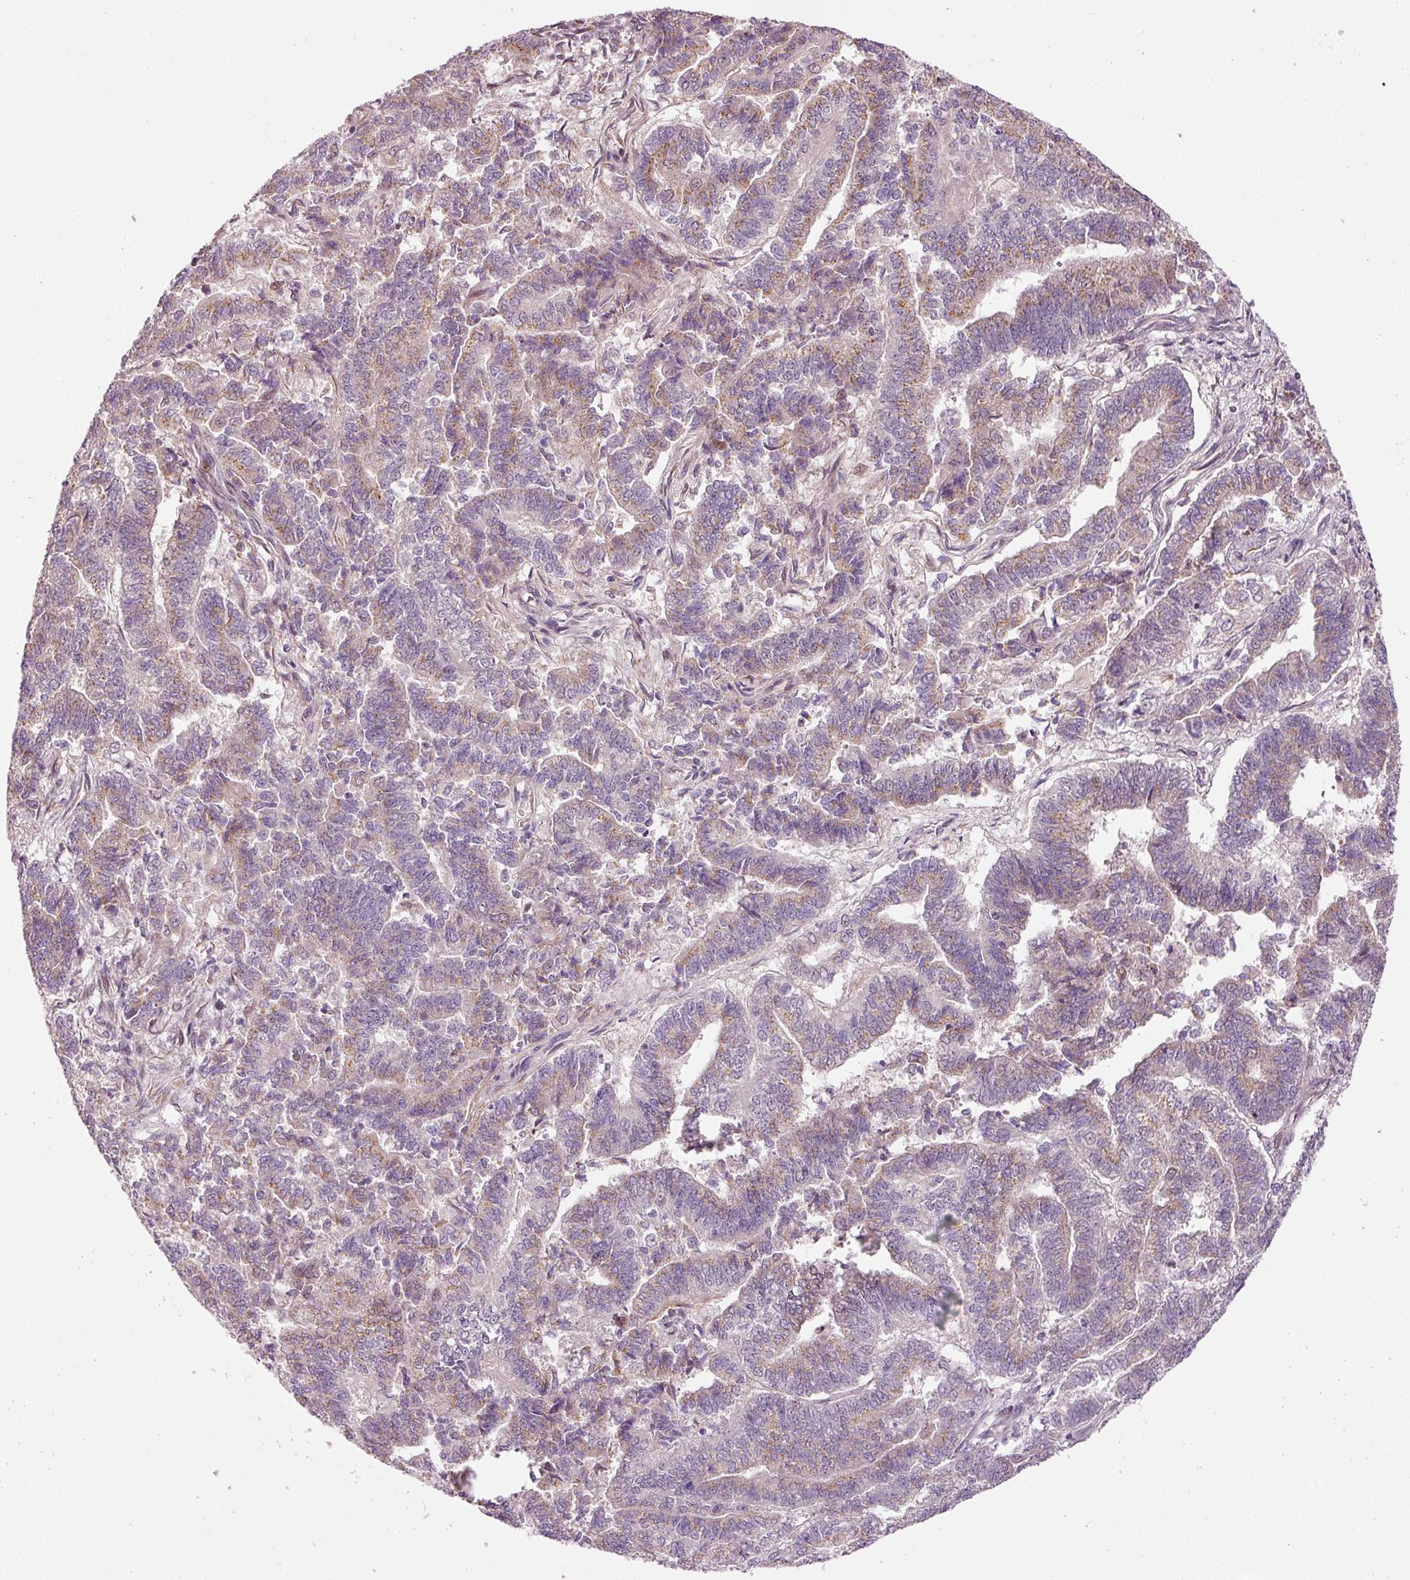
{"staining": {"intensity": "weak", "quantity": "25%-75%", "location": "cytoplasmic/membranous"}, "tissue": "endometrial cancer", "cell_type": "Tumor cells", "image_type": "cancer", "snomed": [{"axis": "morphology", "description": "Adenocarcinoma, NOS"}, {"axis": "topography", "description": "Endometrium"}], "caption": "A high-resolution image shows IHC staining of endometrial cancer (adenocarcinoma), which displays weak cytoplasmic/membranous expression in approximately 25%-75% of tumor cells. The protein is stained brown, and the nuclei are stained in blue (DAB (3,3'-diaminobenzidine) IHC with brightfield microscopy, high magnification).", "gene": "ANKRD20A1", "patient": {"sex": "female", "age": 72}}